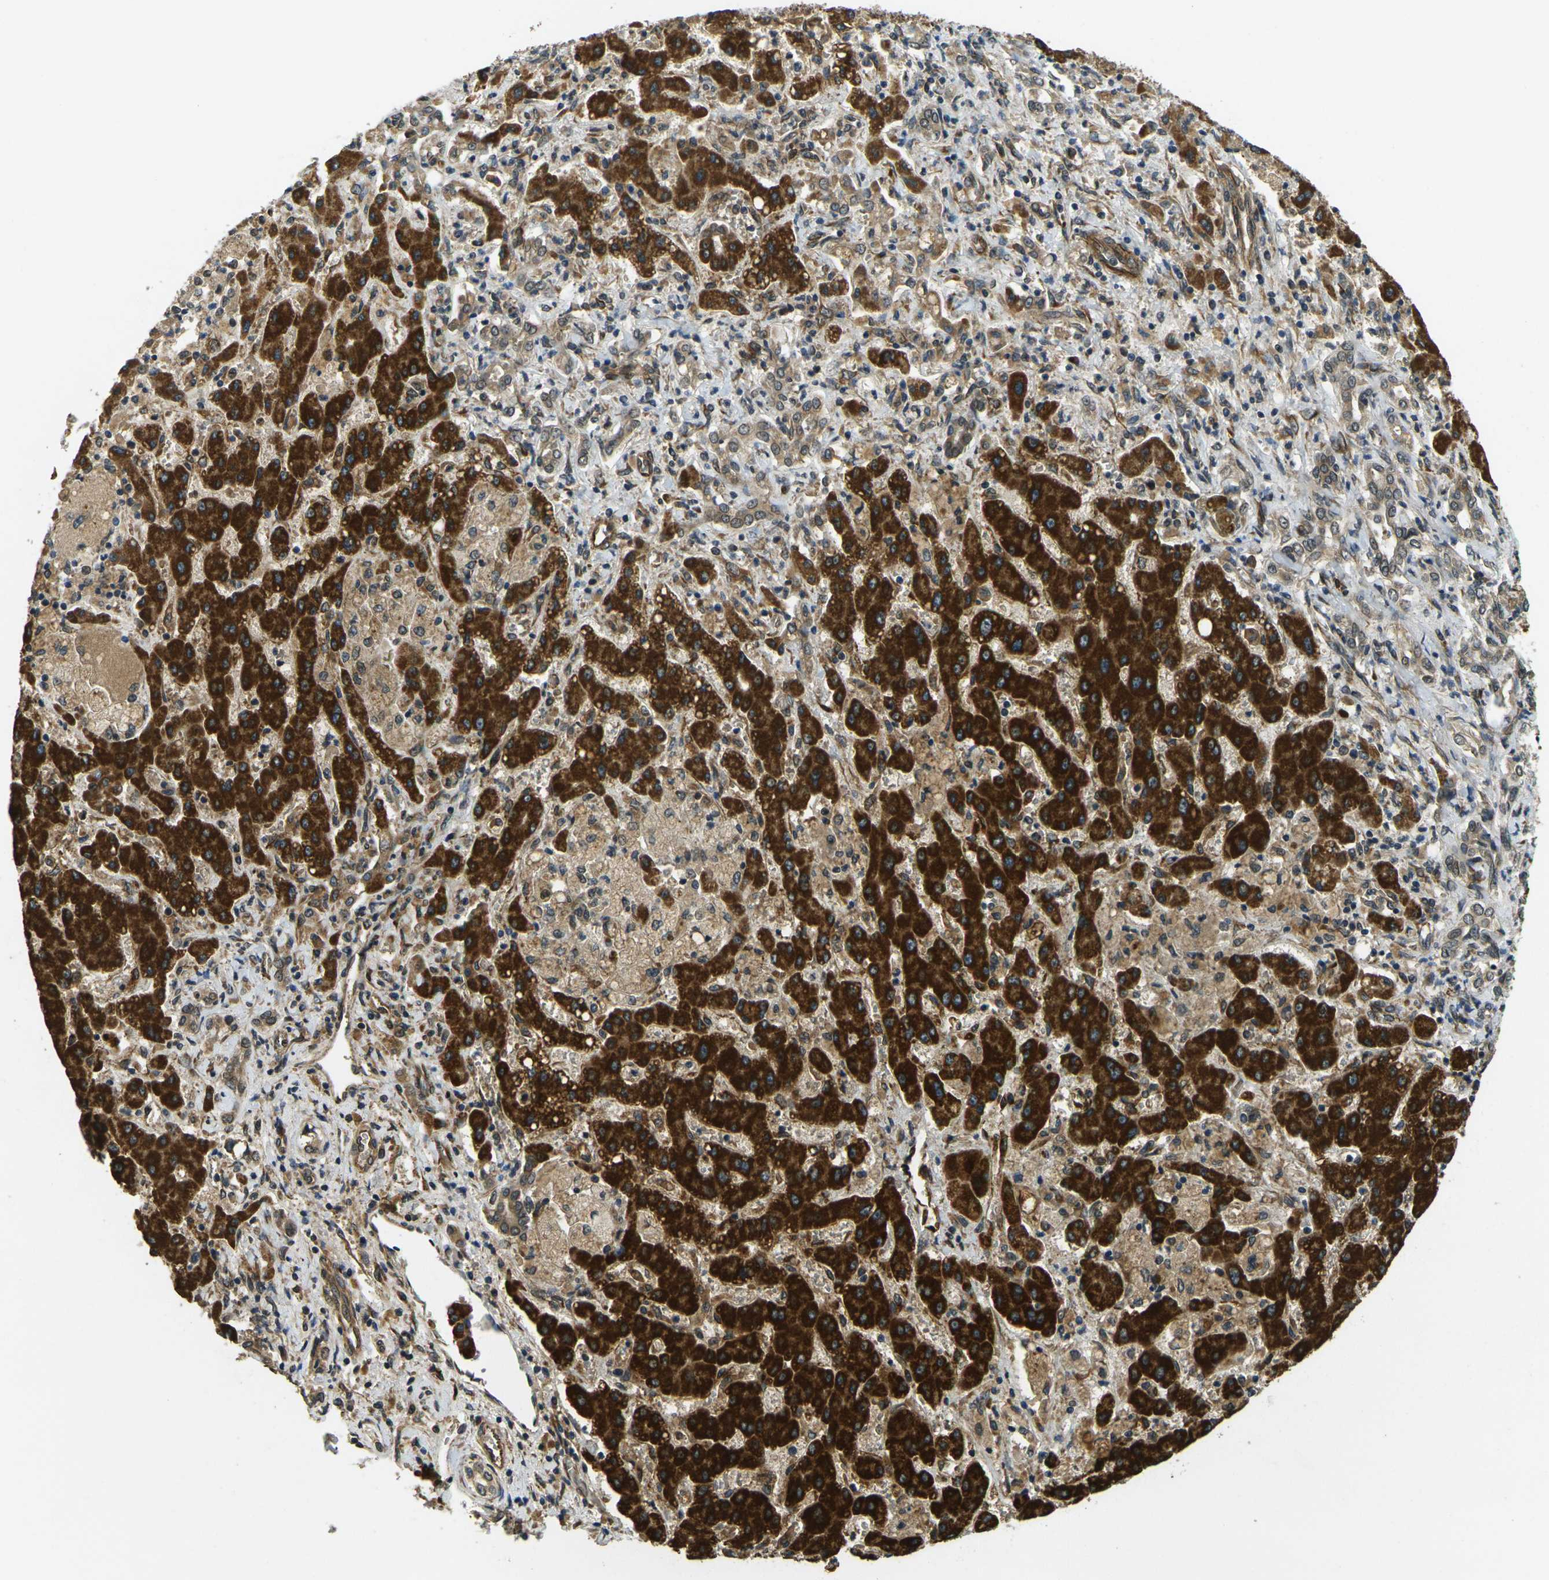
{"staining": {"intensity": "weak", "quantity": "25%-75%", "location": "cytoplasmic/membranous"}, "tissue": "liver cancer", "cell_type": "Tumor cells", "image_type": "cancer", "snomed": [{"axis": "morphology", "description": "Cholangiocarcinoma"}, {"axis": "topography", "description": "Liver"}], "caption": "About 25%-75% of tumor cells in human liver cancer display weak cytoplasmic/membranous protein expression as visualized by brown immunohistochemical staining.", "gene": "FUT11", "patient": {"sex": "male", "age": 50}}